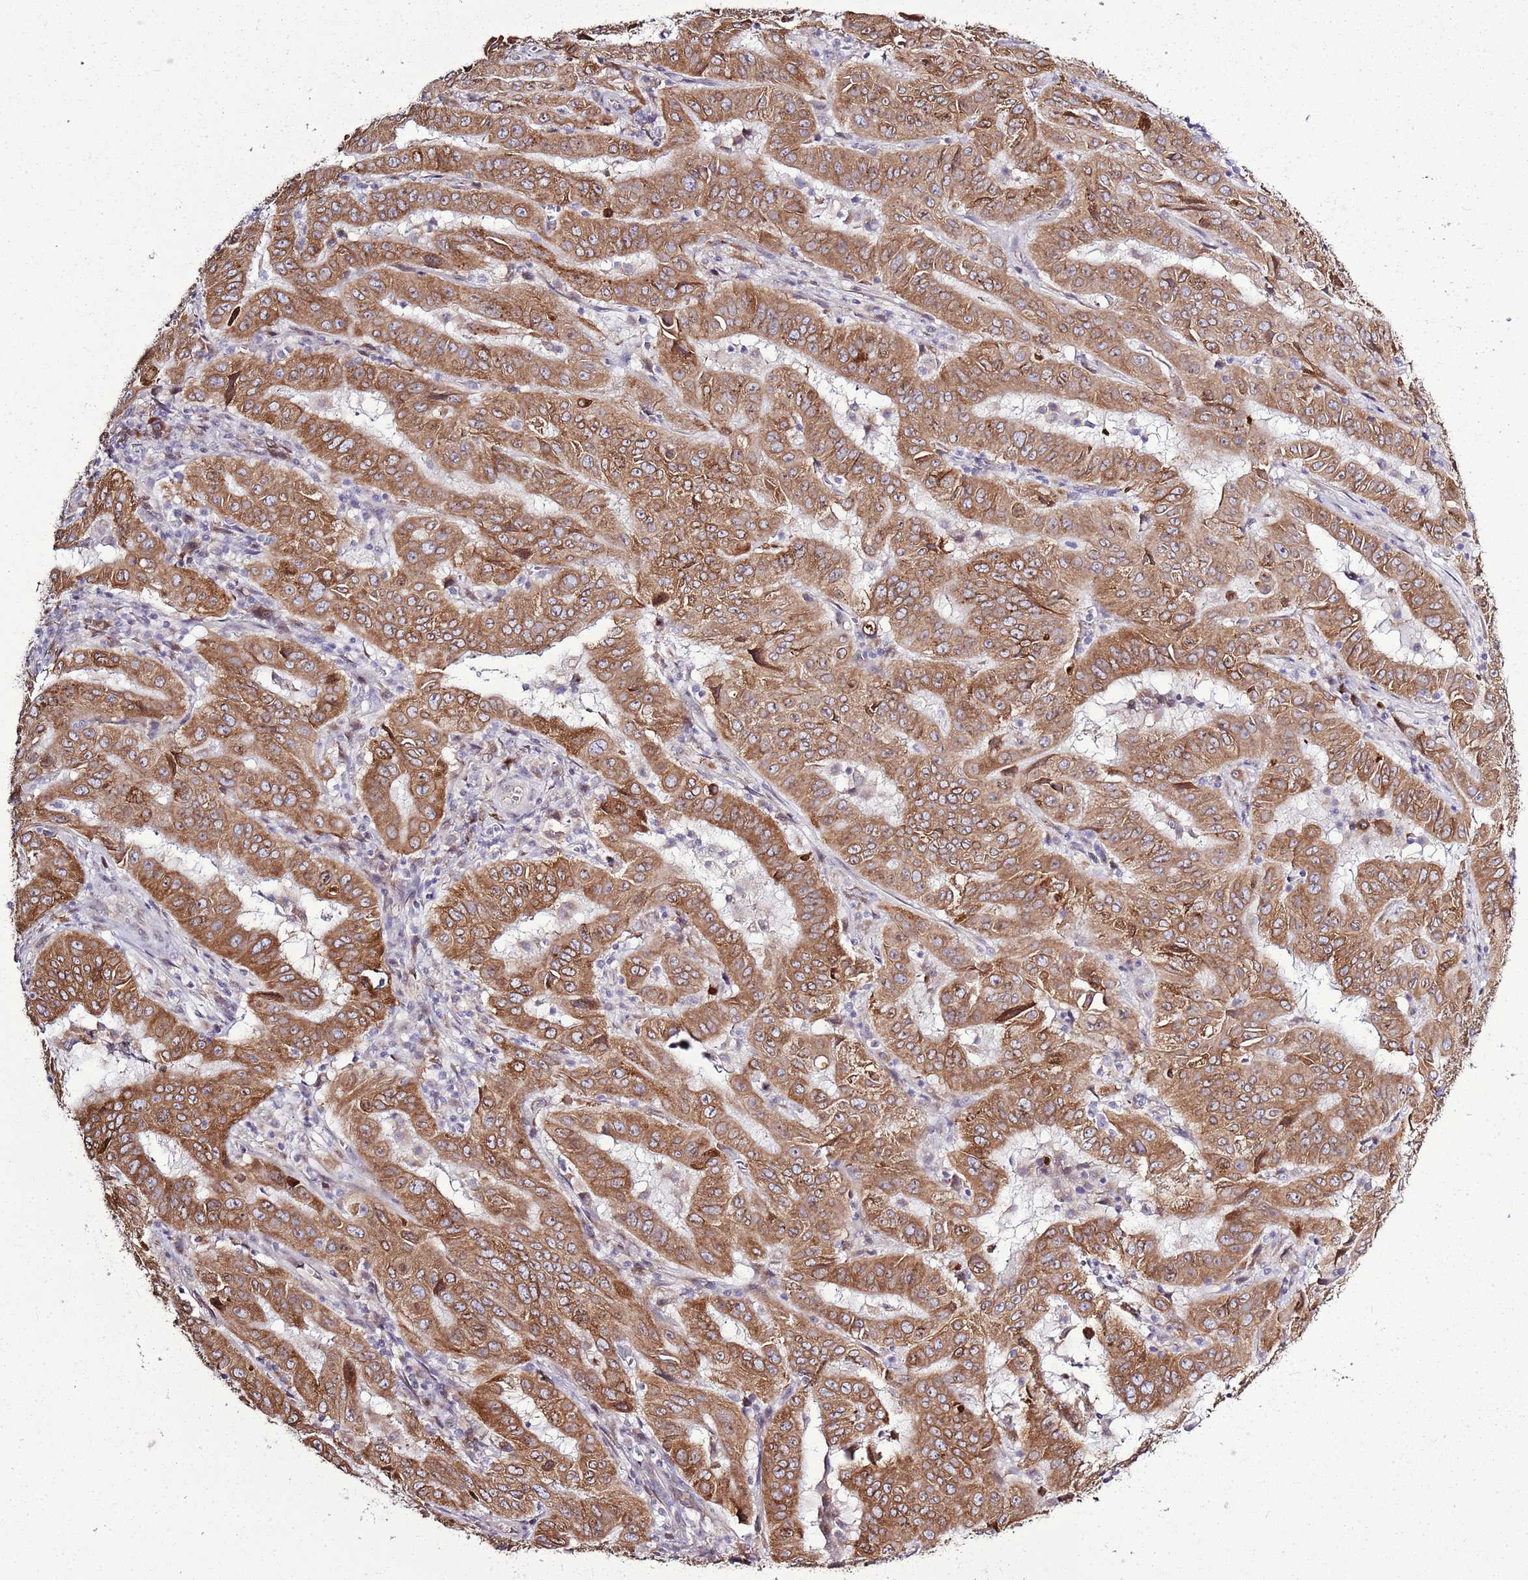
{"staining": {"intensity": "strong", "quantity": ">75%", "location": "cytoplasmic/membranous"}, "tissue": "pancreatic cancer", "cell_type": "Tumor cells", "image_type": "cancer", "snomed": [{"axis": "morphology", "description": "Adenocarcinoma, NOS"}, {"axis": "topography", "description": "Pancreas"}], "caption": "Protein staining of pancreatic cancer tissue exhibits strong cytoplasmic/membranous positivity in about >75% of tumor cells.", "gene": "TMED10", "patient": {"sex": "male", "age": 63}}